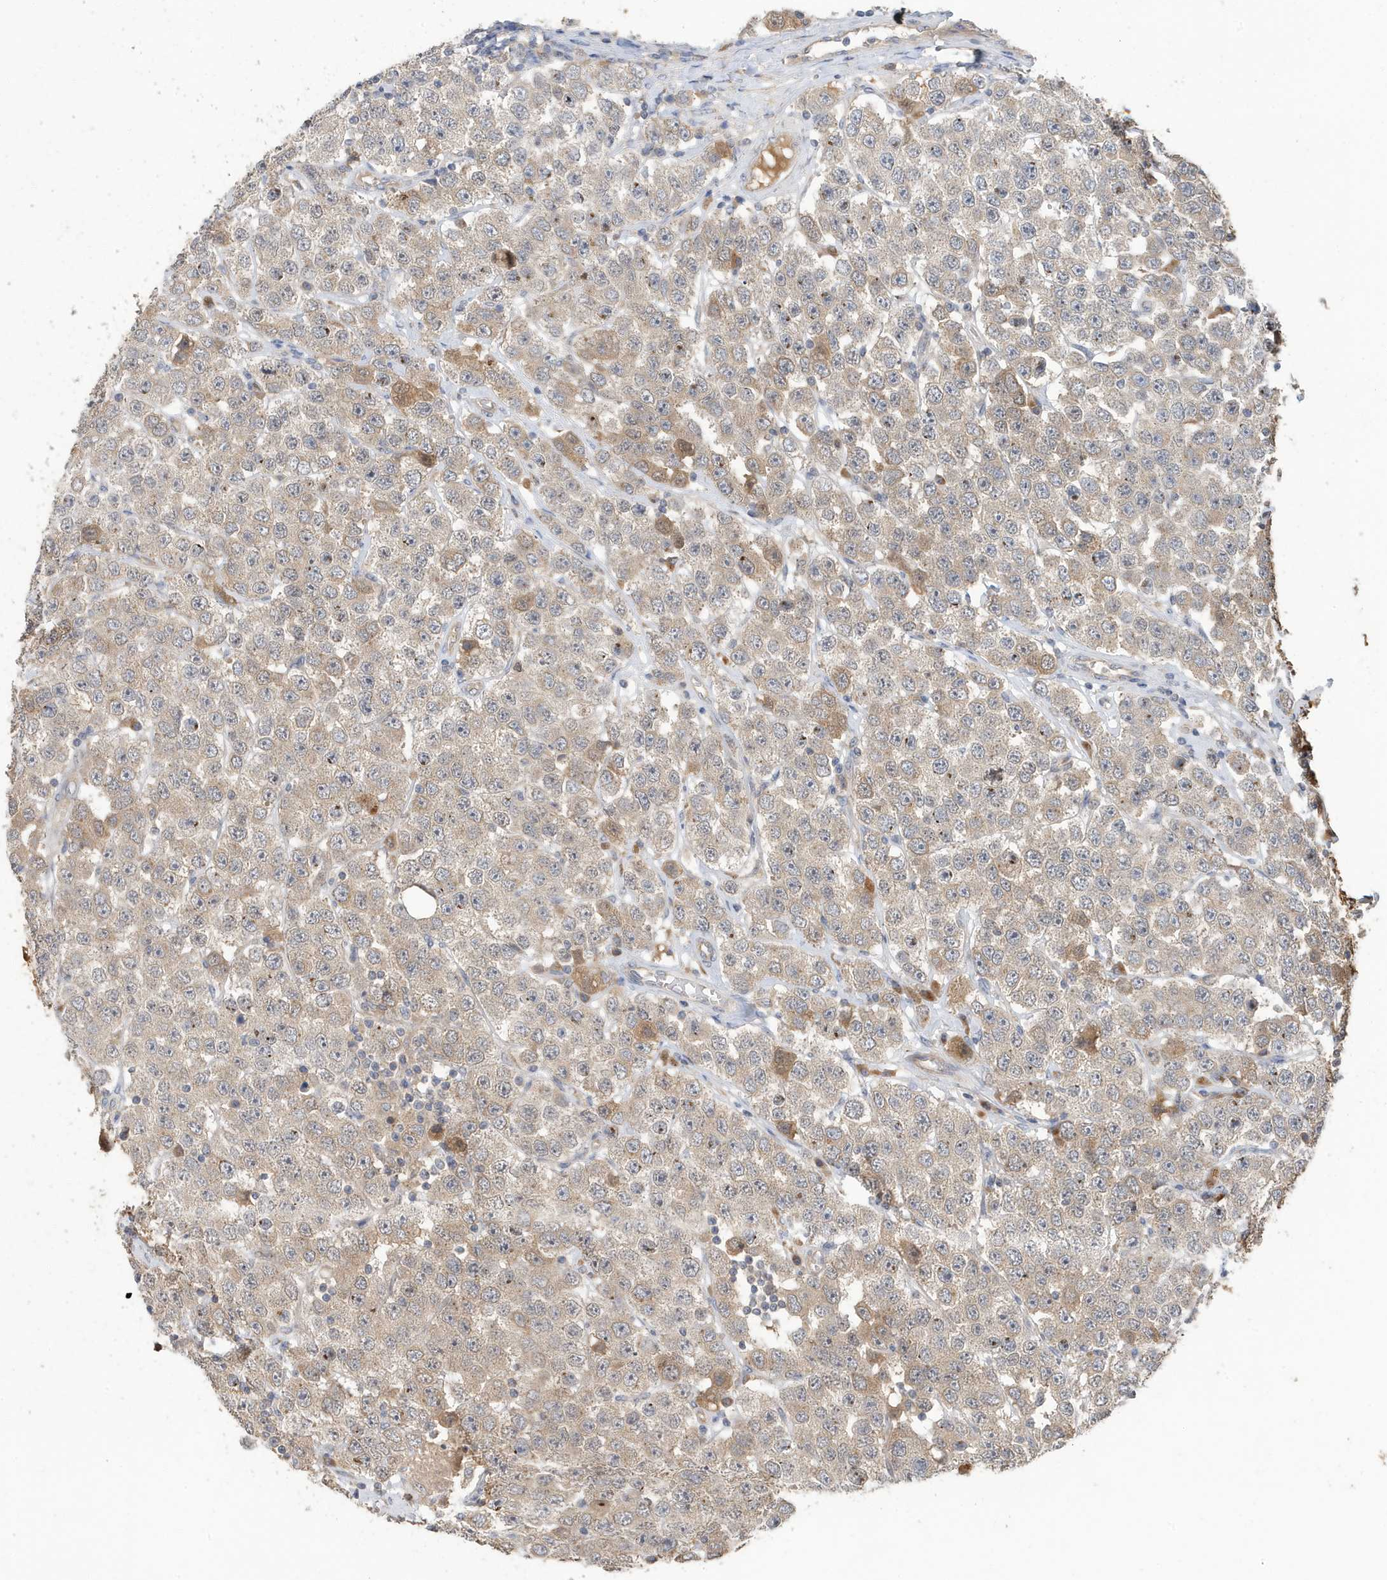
{"staining": {"intensity": "weak", "quantity": "<25%", "location": "cytoplasmic/membranous"}, "tissue": "testis cancer", "cell_type": "Tumor cells", "image_type": "cancer", "snomed": [{"axis": "morphology", "description": "Seminoma, NOS"}, {"axis": "topography", "description": "Testis"}], "caption": "The histopathology image exhibits no significant staining in tumor cells of testis cancer.", "gene": "LAPTM4A", "patient": {"sex": "male", "age": 28}}